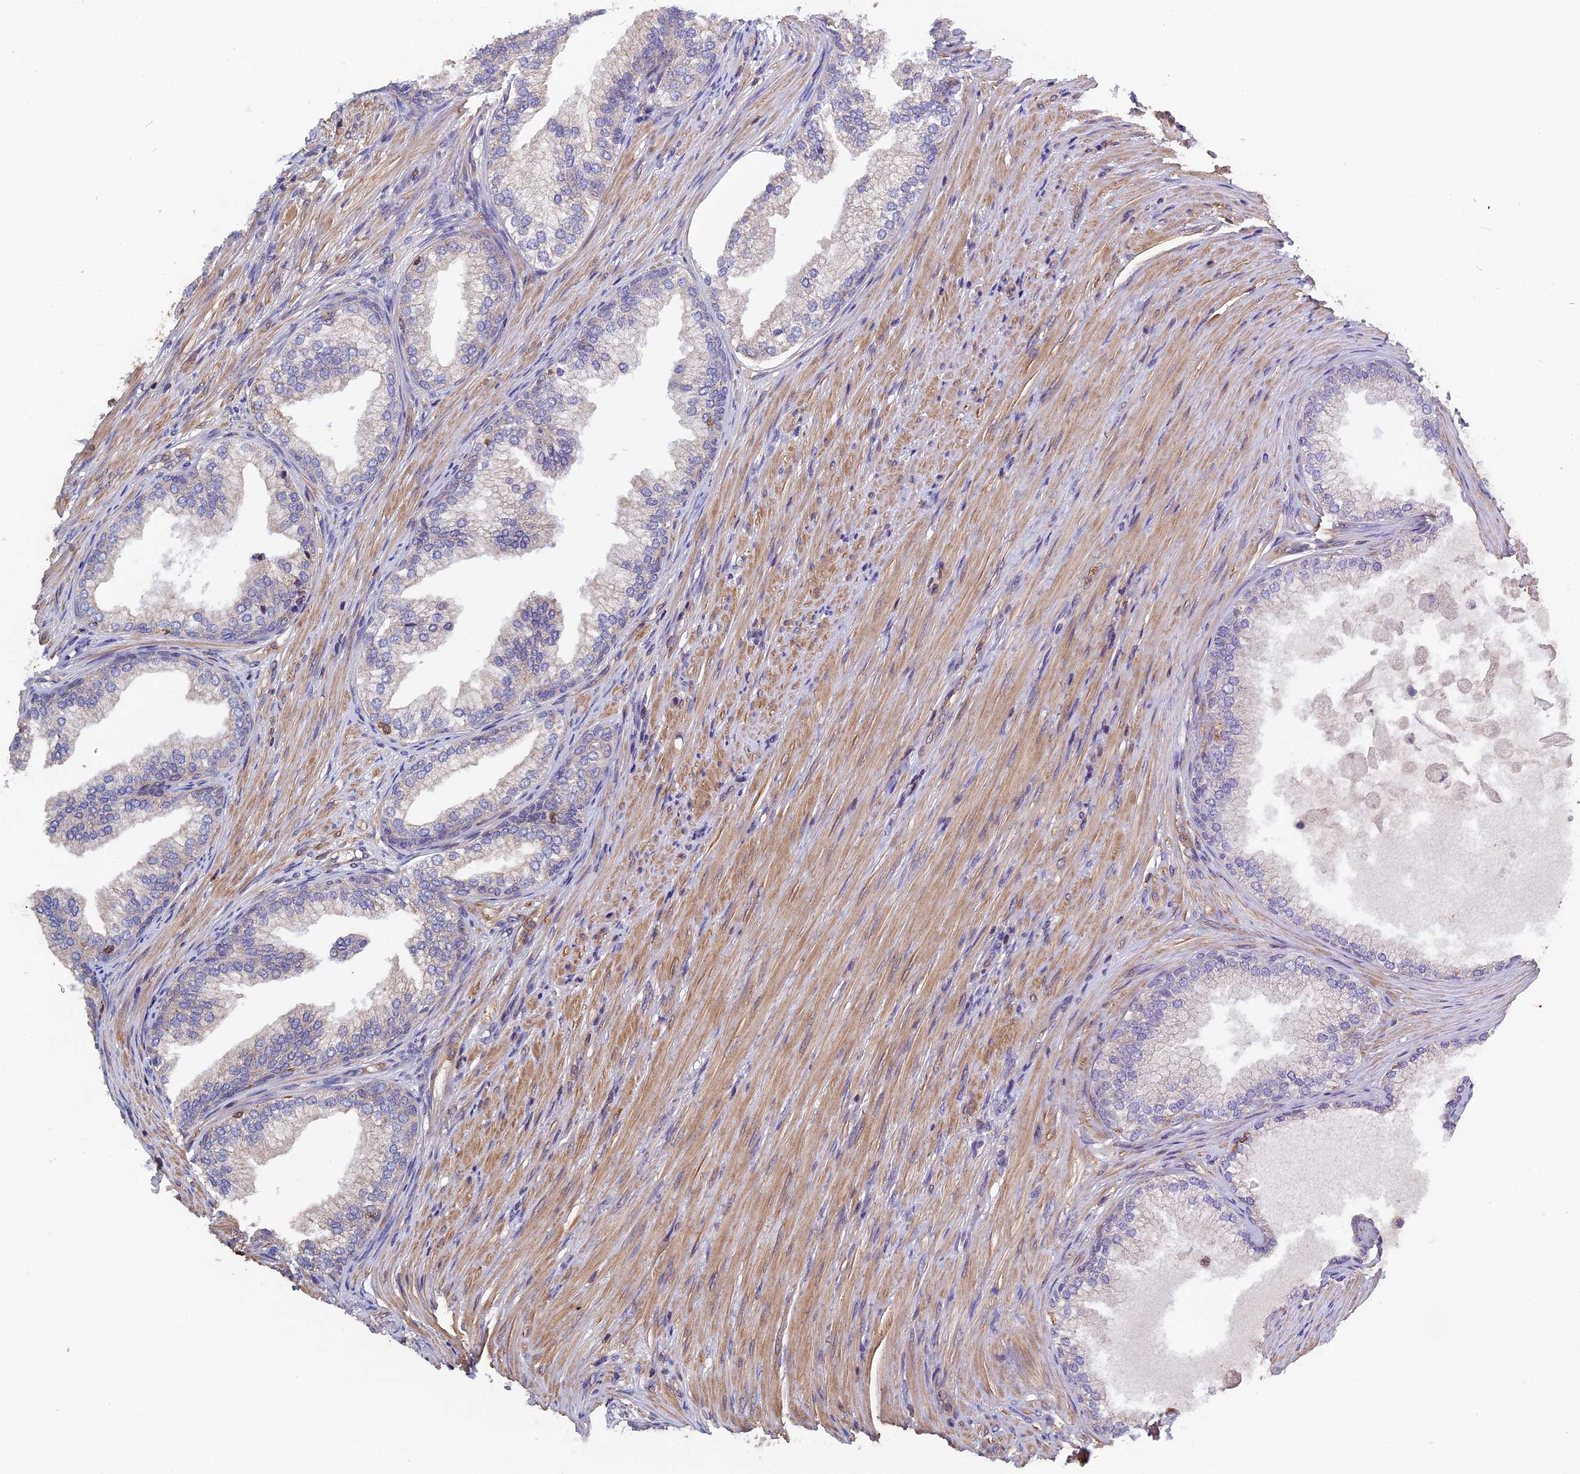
{"staining": {"intensity": "weak", "quantity": "<25%", "location": "cytoplasmic/membranous"}, "tissue": "prostate", "cell_type": "Glandular cells", "image_type": "normal", "snomed": [{"axis": "morphology", "description": "Normal tissue, NOS"}, {"axis": "topography", "description": "Prostate"}], "caption": "Immunohistochemistry of benign human prostate reveals no staining in glandular cells.", "gene": "CCDC153", "patient": {"sex": "male", "age": 76}}